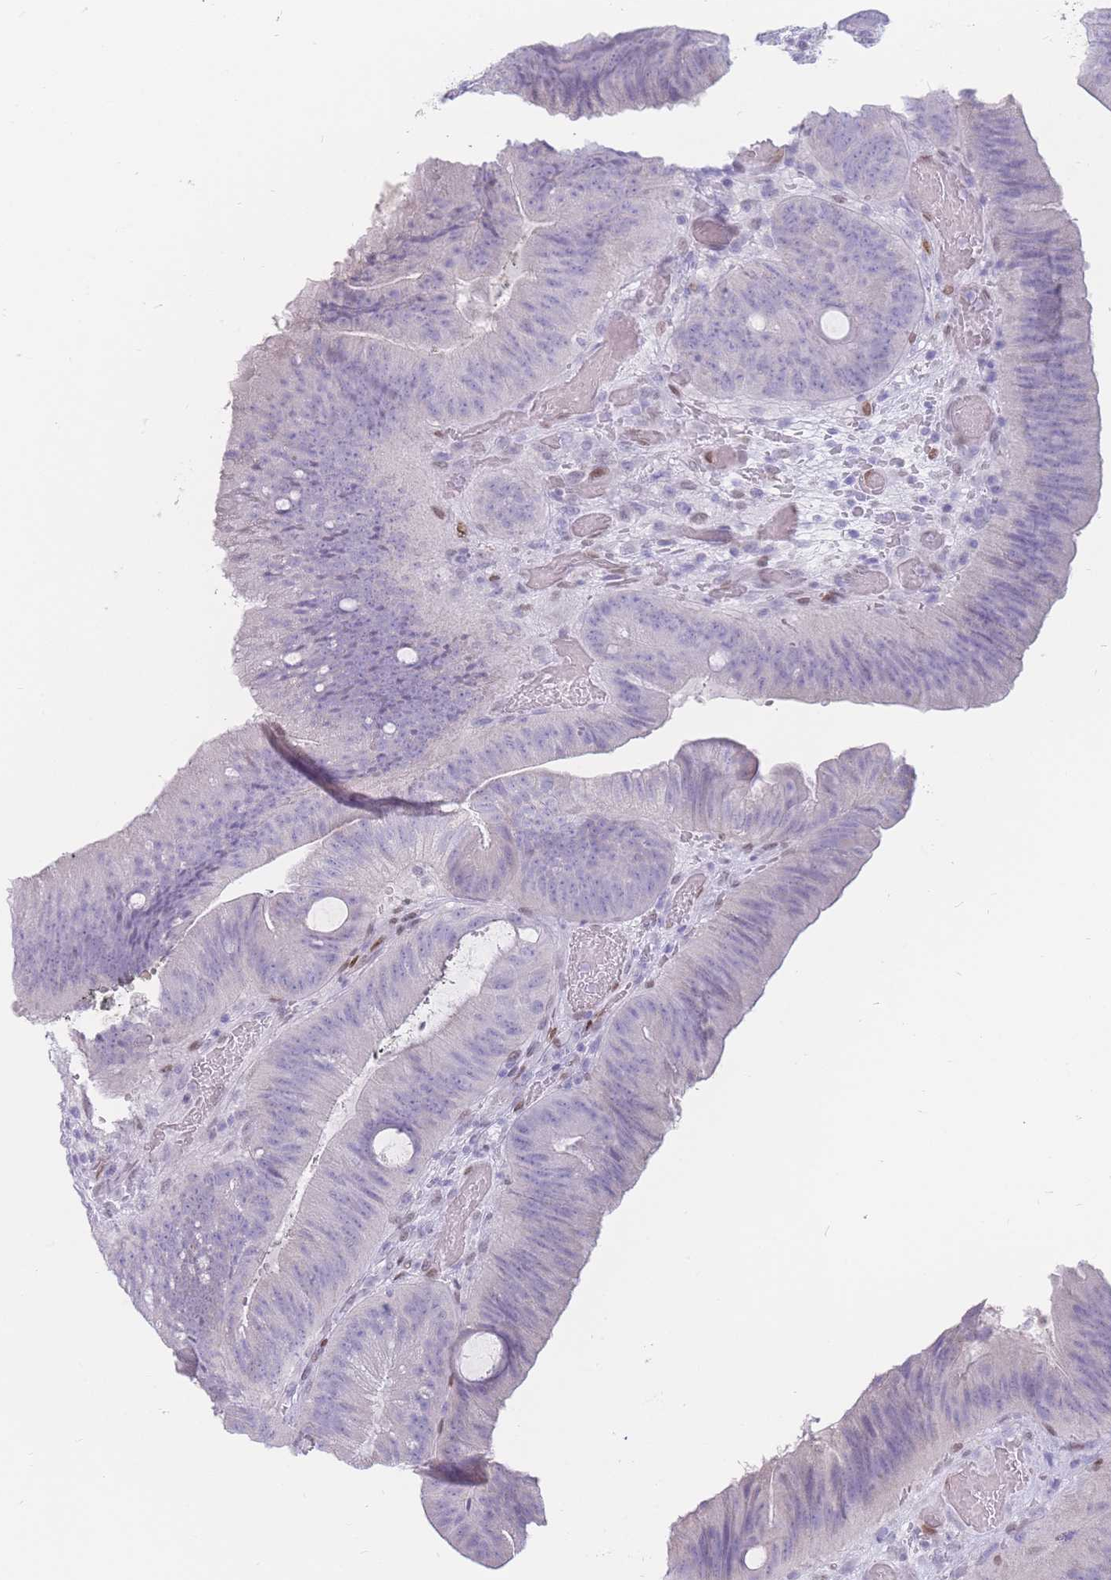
{"staining": {"intensity": "negative", "quantity": "none", "location": "none"}, "tissue": "colorectal cancer", "cell_type": "Tumor cells", "image_type": "cancer", "snomed": [{"axis": "morphology", "description": "Adenocarcinoma, NOS"}, {"axis": "topography", "description": "Colon"}], "caption": "This is a image of immunohistochemistry staining of colorectal adenocarcinoma, which shows no positivity in tumor cells. (IHC, brightfield microscopy, high magnification).", "gene": "PSMB5", "patient": {"sex": "female", "age": 43}}